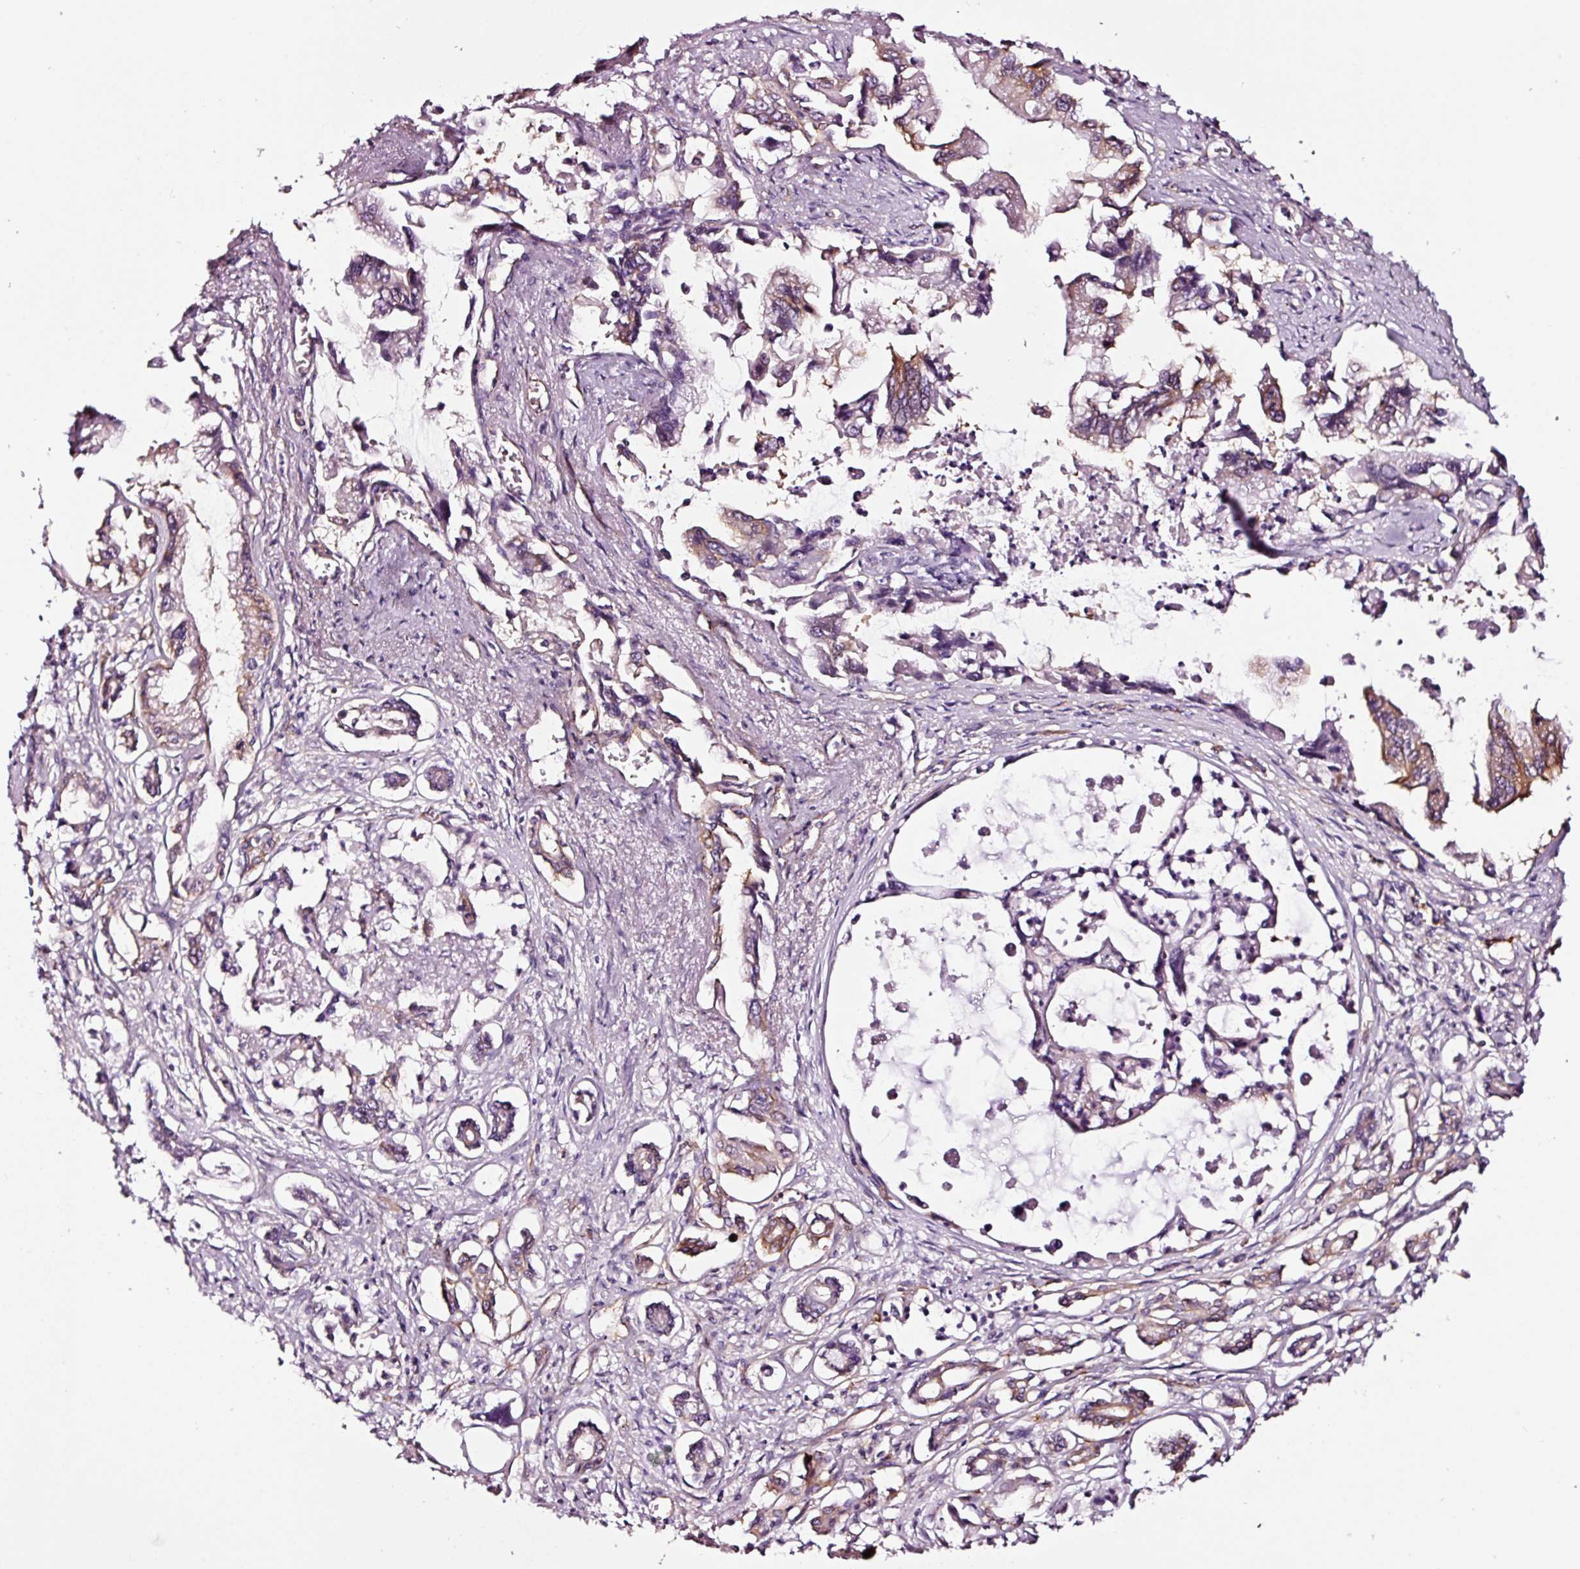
{"staining": {"intensity": "moderate", "quantity": "25%-75%", "location": "cytoplasmic/membranous"}, "tissue": "pancreatic cancer", "cell_type": "Tumor cells", "image_type": "cancer", "snomed": [{"axis": "morphology", "description": "Adenocarcinoma, NOS"}, {"axis": "topography", "description": "Pancreas"}], "caption": "A photomicrograph of adenocarcinoma (pancreatic) stained for a protein shows moderate cytoplasmic/membranous brown staining in tumor cells. (brown staining indicates protein expression, while blue staining denotes nuclei).", "gene": "ADD3", "patient": {"sex": "male", "age": 84}}